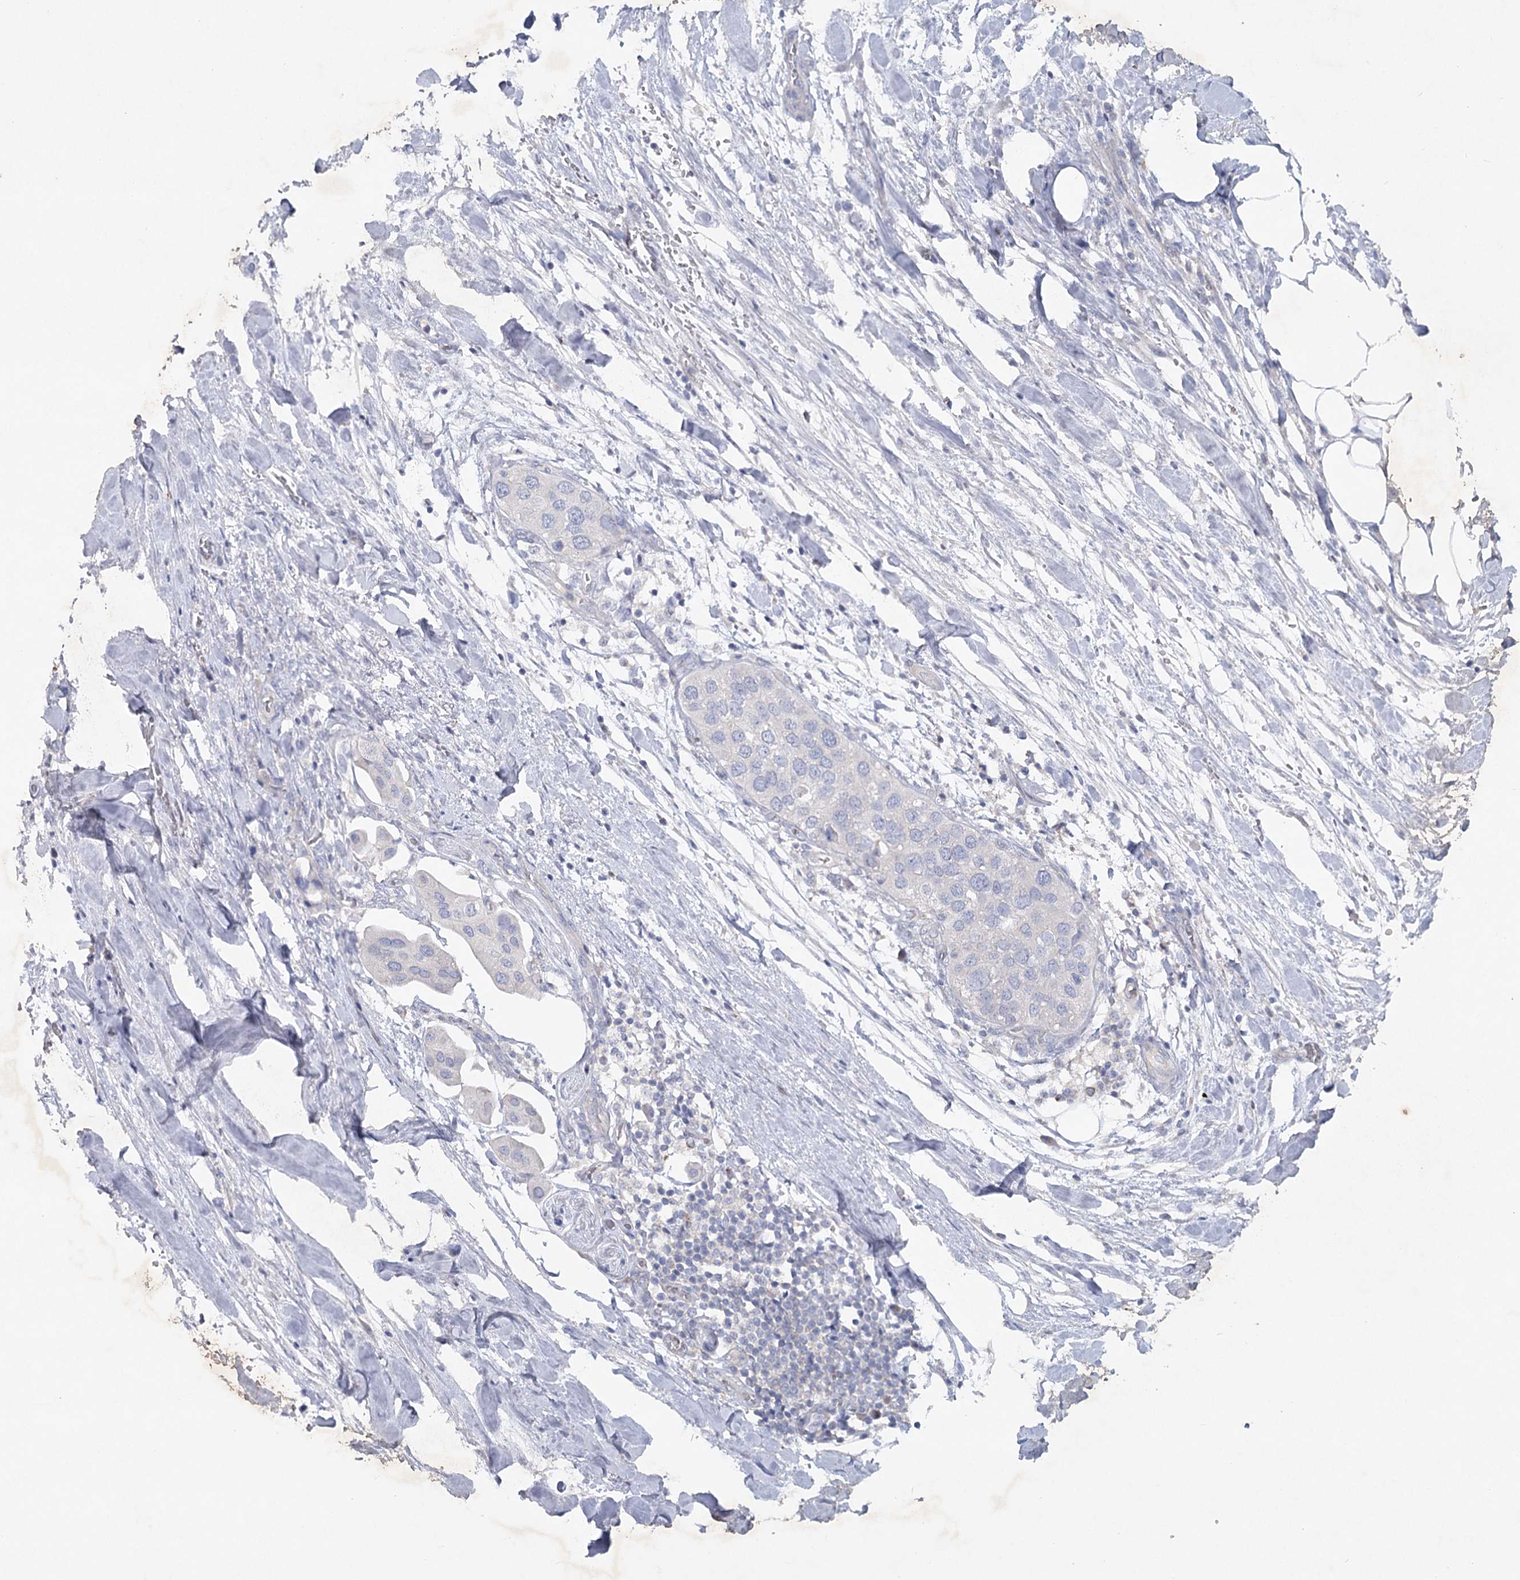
{"staining": {"intensity": "negative", "quantity": "none", "location": "none"}, "tissue": "urothelial cancer", "cell_type": "Tumor cells", "image_type": "cancer", "snomed": [{"axis": "morphology", "description": "Urothelial carcinoma, High grade"}, {"axis": "topography", "description": "Urinary bladder"}], "caption": "Immunohistochemistry of human urothelial cancer exhibits no positivity in tumor cells.", "gene": "MAP3K13", "patient": {"sex": "male", "age": 64}}